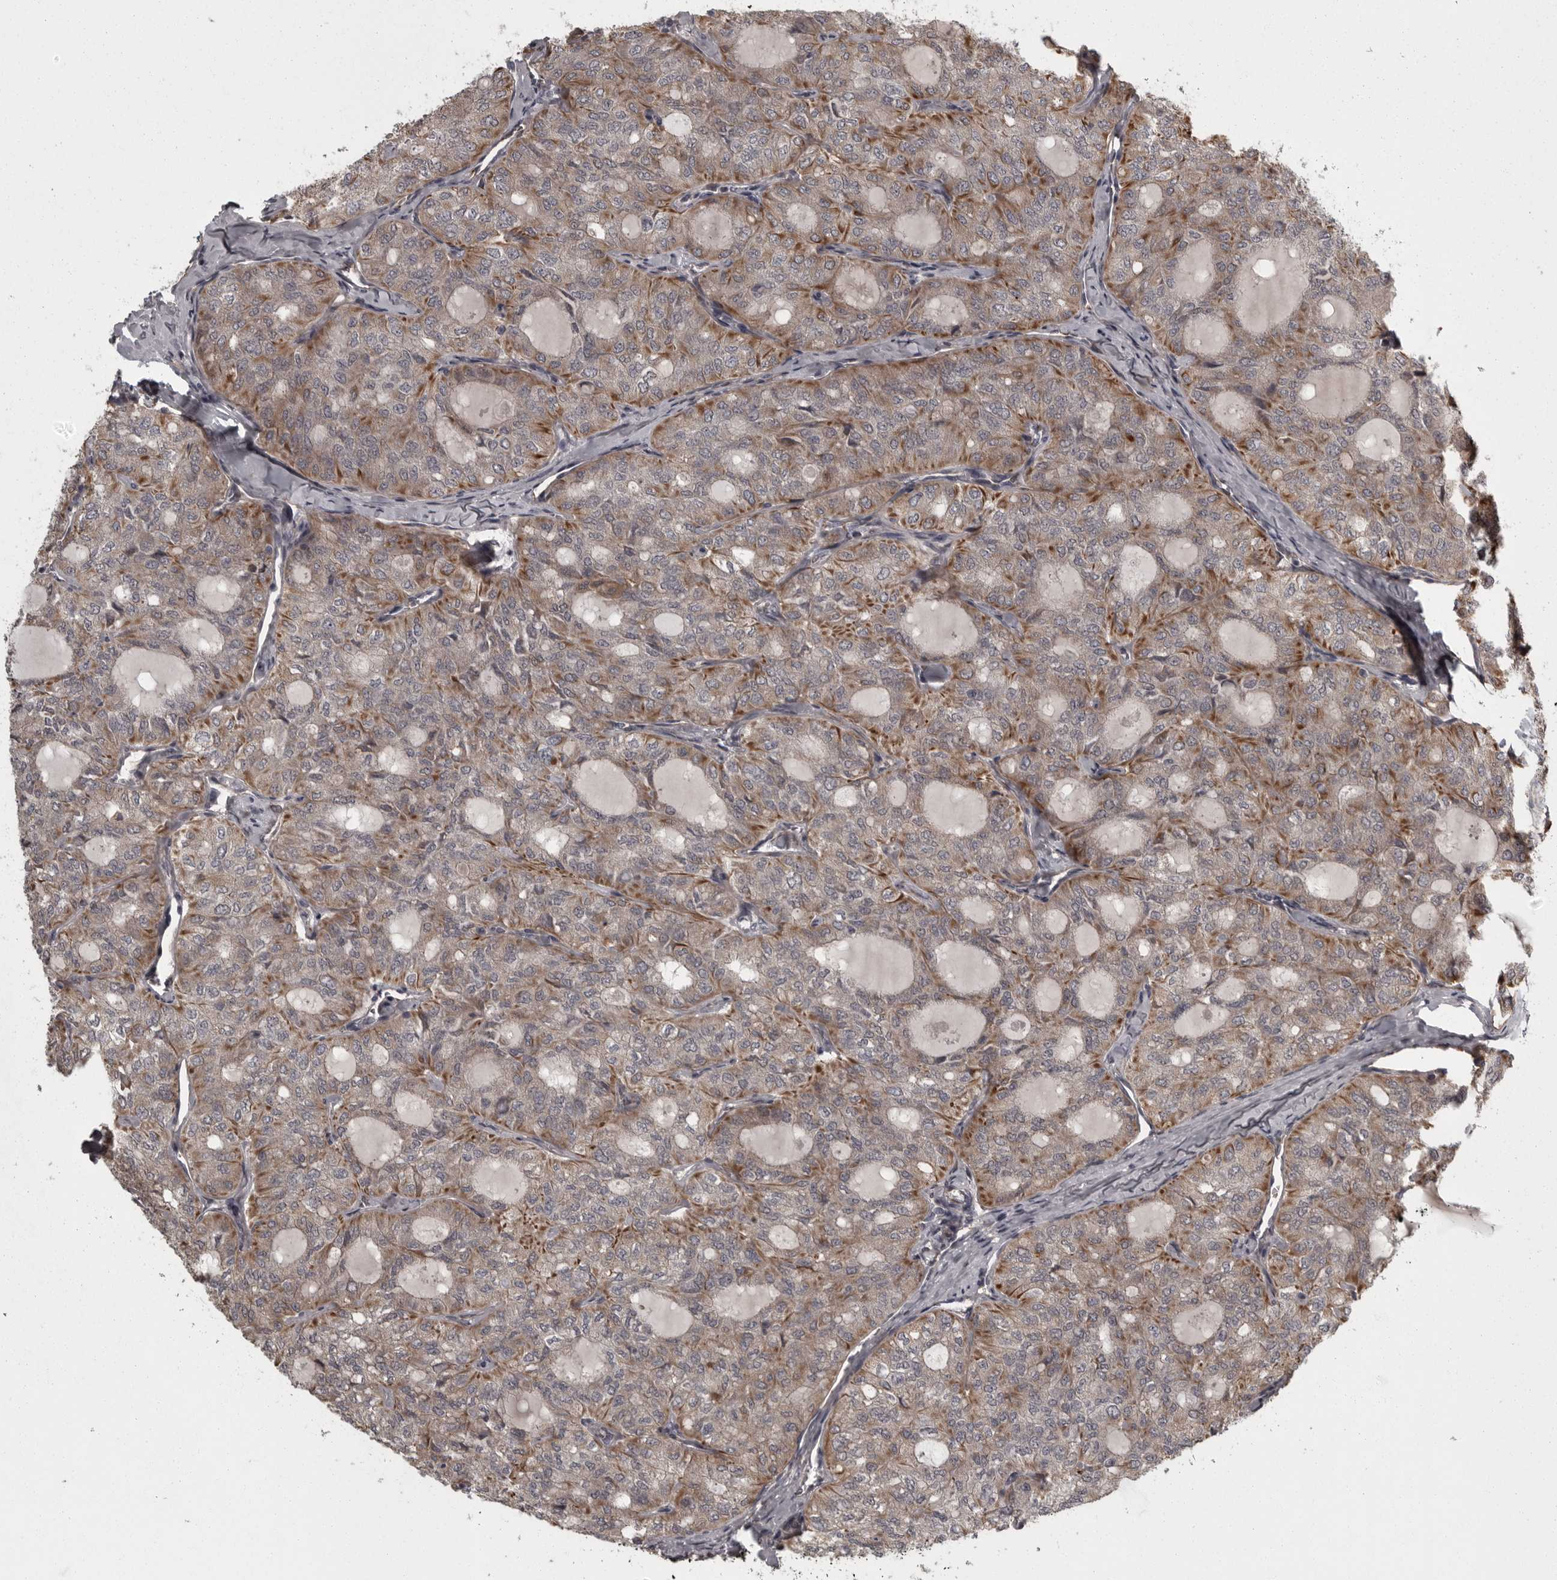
{"staining": {"intensity": "moderate", "quantity": ">75%", "location": "cytoplasmic/membranous"}, "tissue": "thyroid cancer", "cell_type": "Tumor cells", "image_type": "cancer", "snomed": [{"axis": "morphology", "description": "Follicular adenoma carcinoma, NOS"}, {"axis": "topography", "description": "Thyroid gland"}], "caption": "Thyroid cancer tissue displays moderate cytoplasmic/membranous expression in approximately >75% of tumor cells The protein is shown in brown color, while the nuclei are stained blue.", "gene": "FAAP100", "patient": {"sex": "male", "age": 75}}